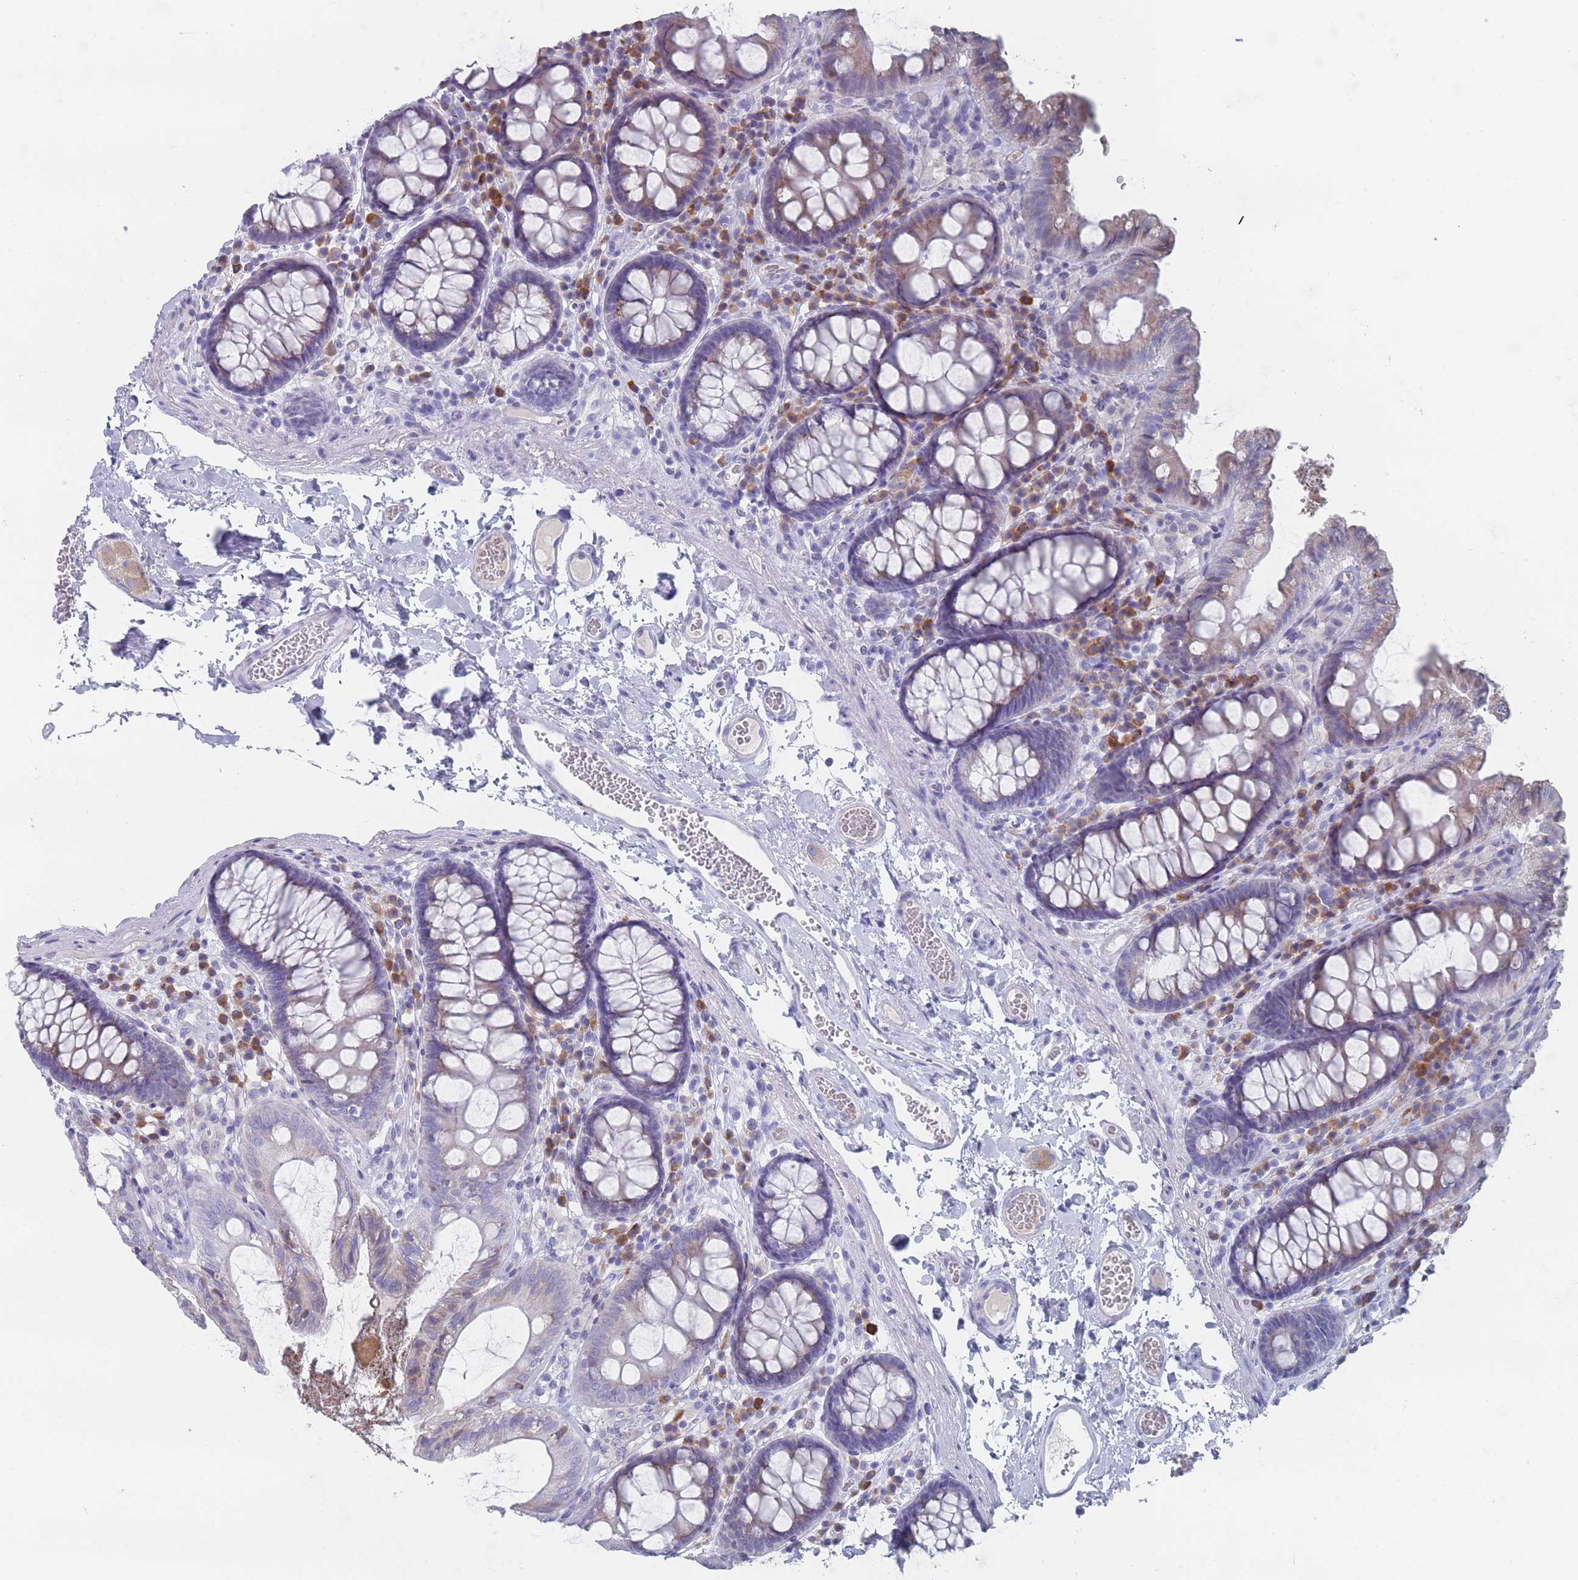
{"staining": {"intensity": "negative", "quantity": "none", "location": "none"}, "tissue": "colon", "cell_type": "Endothelial cells", "image_type": "normal", "snomed": [{"axis": "morphology", "description": "Normal tissue, NOS"}, {"axis": "topography", "description": "Colon"}], "caption": "Immunohistochemistry (IHC) photomicrograph of unremarkable colon: human colon stained with DAB reveals no significant protein expression in endothelial cells.", "gene": "ST8SIA5", "patient": {"sex": "male", "age": 84}}